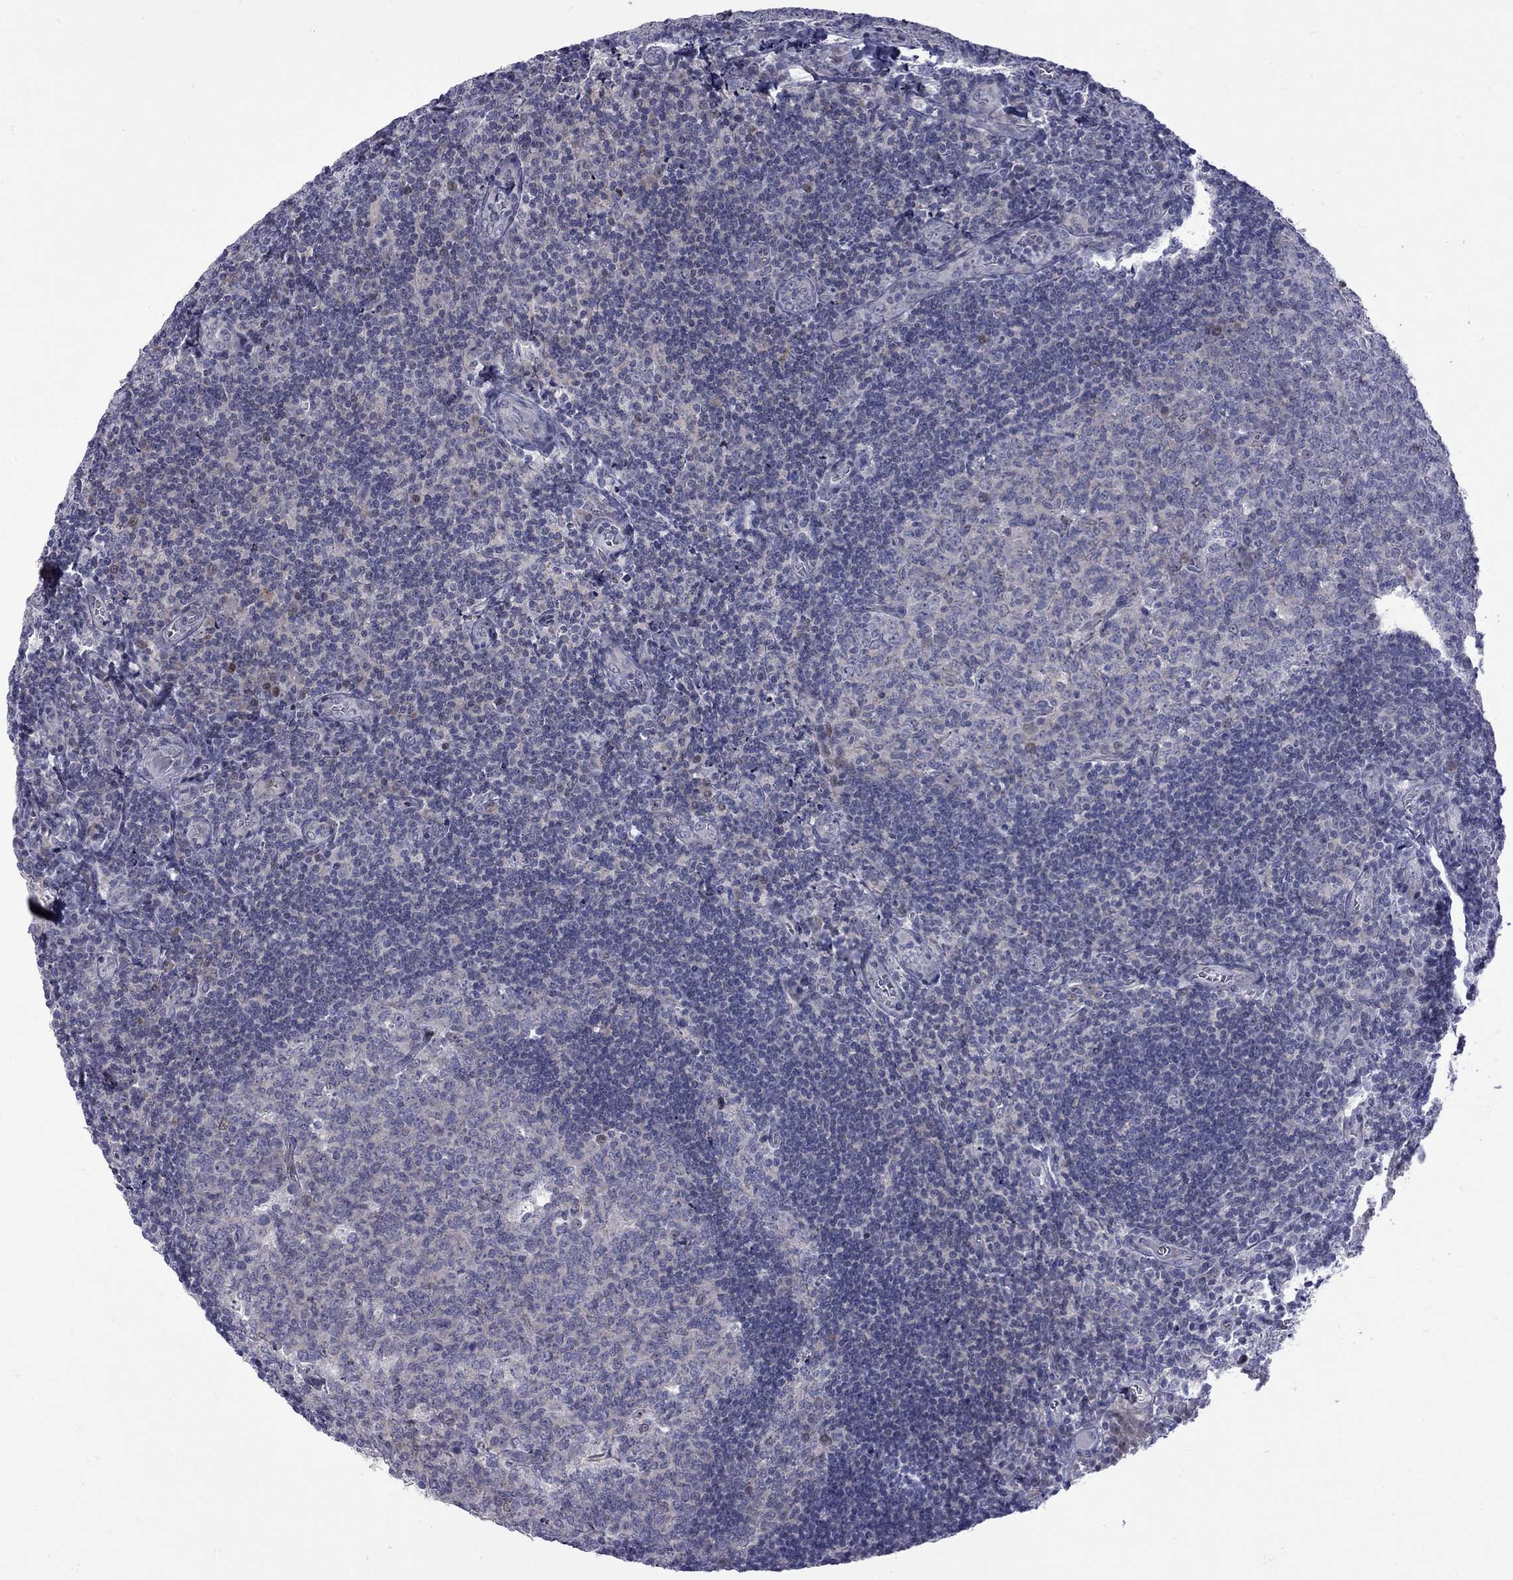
{"staining": {"intensity": "weak", "quantity": "<25%", "location": "nuclear"}, "tissue": "tonsil", "cell_type": "Germinal center cells", "image_type": "normal", "snomed": [{"axis": "morphology", "description": "Normal tissue, NOS"}, {"axis": "morphology", "description": "Inflammation, NOS"}, {"axis": "topography", "description": "Tonsil"}], "caption": "Tonsil was stained to show a protein in brown. There is no significant expression in germinal center cells.", "gene": "NRARP", "patient": {"sex": "female", "age": 31}}